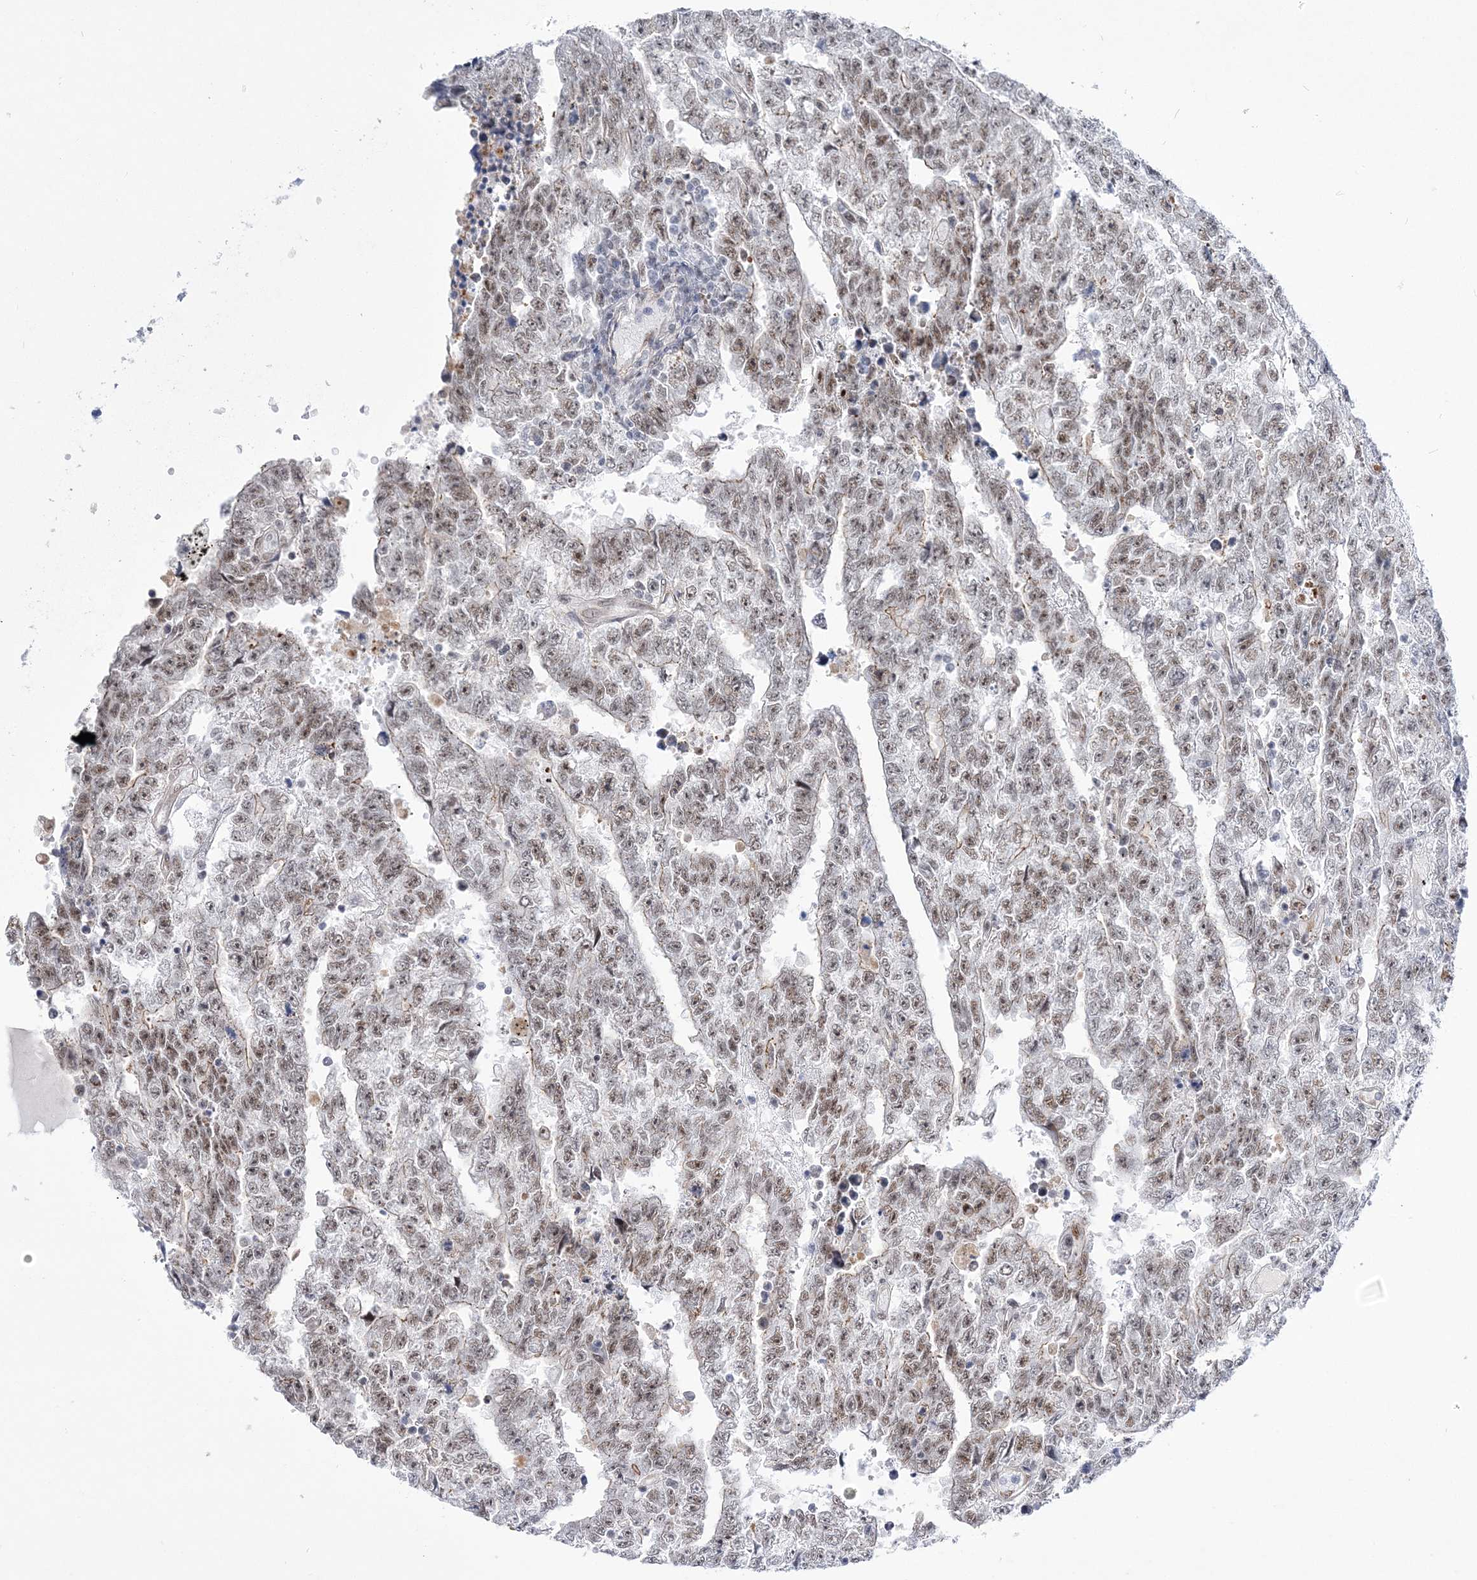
{"staining": {"intensity": "weak", "quantity": "25%-75%", "location": "nuclear"}, "tissue": "testis cancer", "cell_type": "Tumor cells", "image_type": "cancer", "snomed": [{"axis": "morphology", "description": "Carcinoma, Embryonal, NOS"}, {"axis": "topography", "description": "Testis"}], "caption": "This is an image of immunohistochemistry (IHC) staining of testis cancer, which shows weak staining in the nuclear of tumor cells.", "gene": "NSUN2", "patient": {"sex": "male", "age": 25}}